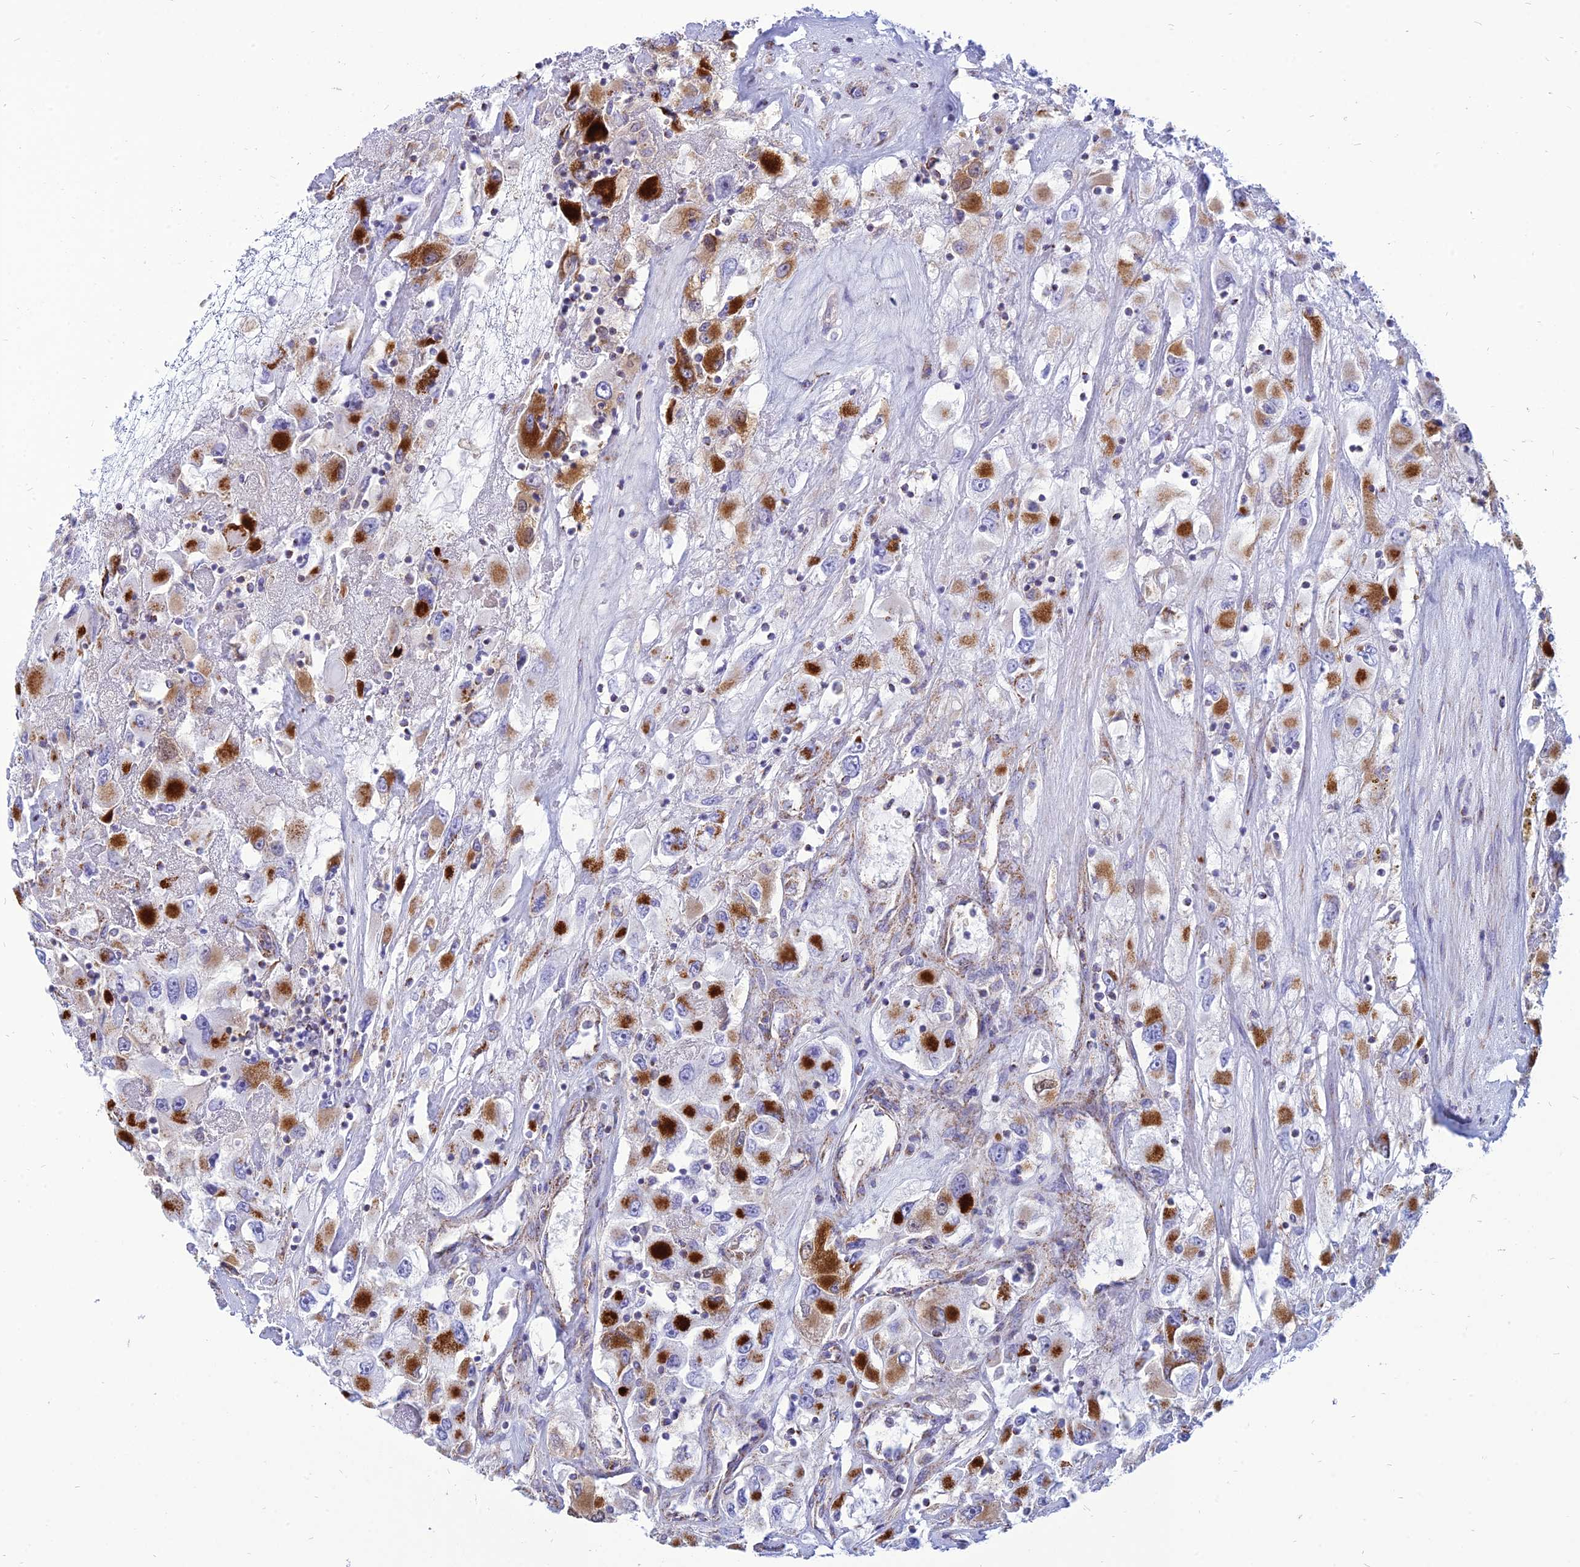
{"staining": {"intensity": "strong", "quantity": ">75%", "location": "cytoplasmic/membranous"}, "tissue": "renal cancer", "cell_type": "Tumor cells", "image_type": "cancer", "snomed": [{"axis": "morphology", "description": "Adenocarcinoma, NOS"}, {"axis": "topography", "description": "Kidney"}], "caption": "Renal cancer was stained to show a protein in brown. There is high levels of strong cytoplasmic/membranous expression in about >75% of tumor cells.", "gene": "PACC1", "patient": {"sex": "female", "age": 52}}